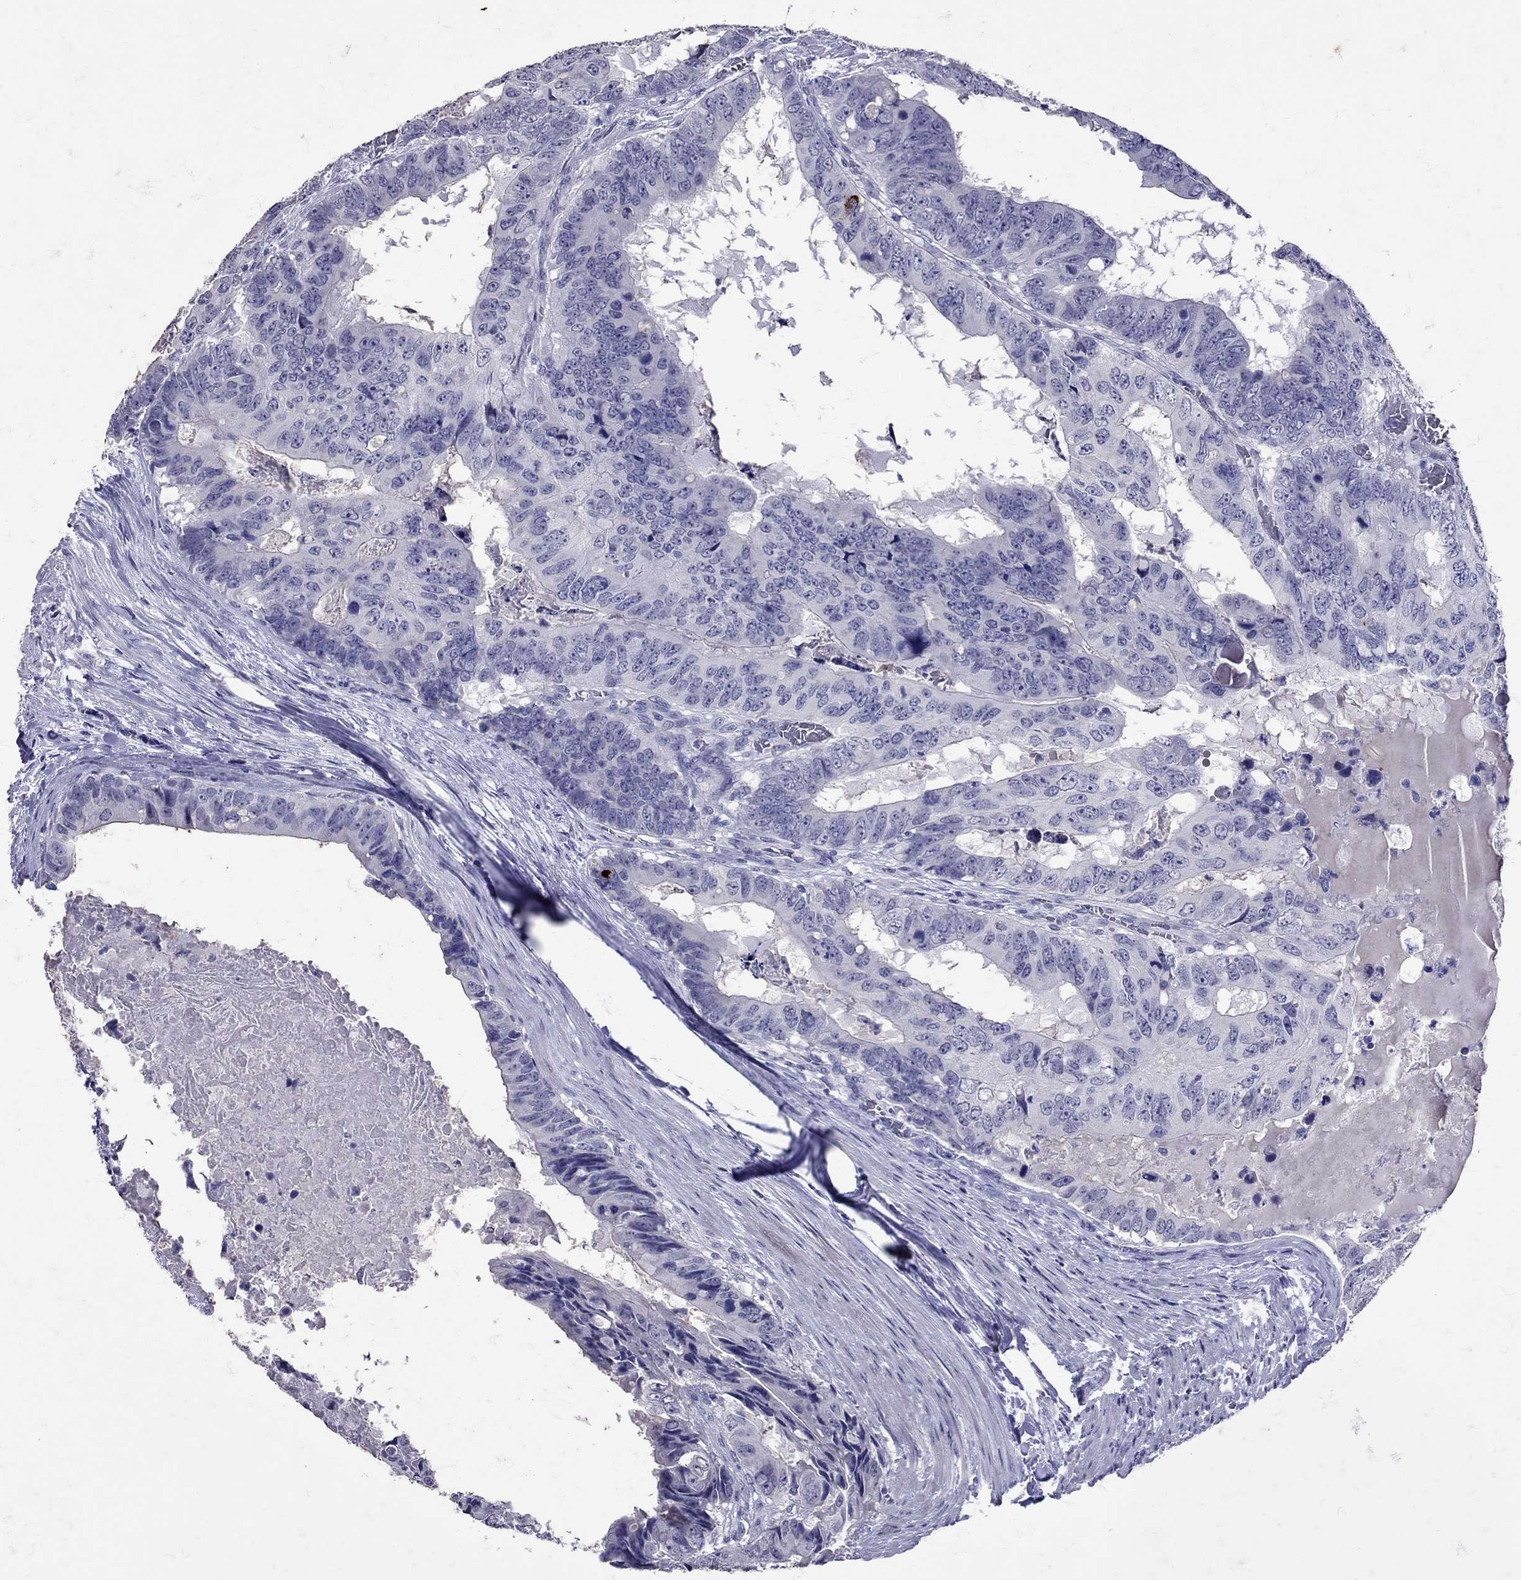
{"staining": {"intensity": "negative", "quantity": "none", "location": "none"}, "tissue": "colorectal cancer", "cell_type": "Tumor cells", "image_type": "cancer", "snomed": [{"axis": "morphology", "description": "Adenocarcinoma, NOS"}, {"axis": "topography", "description": "Colon"}], "caption": "An IHC image of adenocarcinoma (colorectal) is shown. There is no staining in tumor cells of adenocarcinoma (colorectal).", "gene": "SST", "patient": {"sex": "male", "age": 79}}